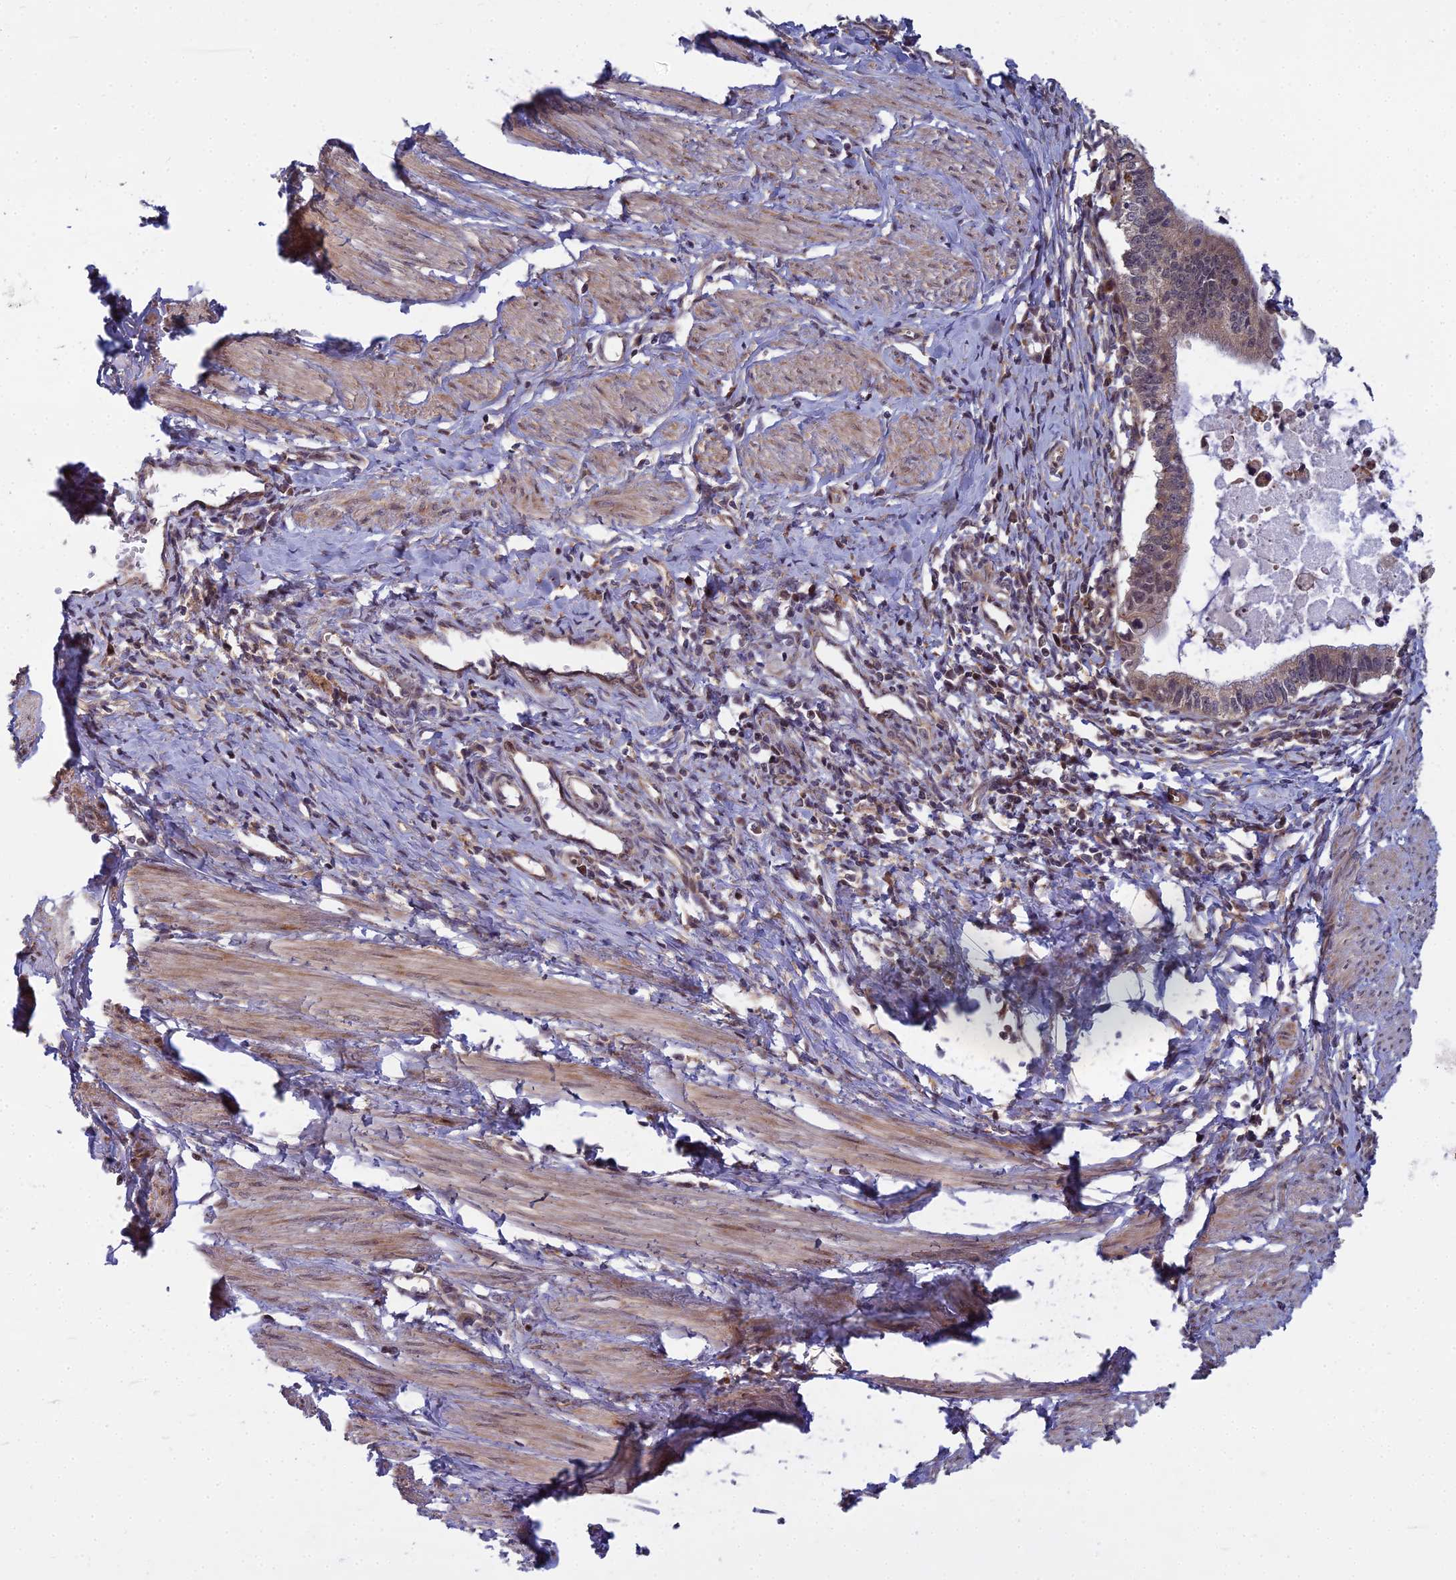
{"staining": {"intensity": "moderate", "quantity": ">75%", "location": "cytoplasmic/membranous,nuclear"}, "tissue": "cervical cancer", "cell_type": "Tumor cells", "image_type": "cancer", "snomed": [{"axis": "morphology", "description": "Adenocarcinoma, NOS"}, {"axis": "topography", "description": "Cervix"}], "caption": "IHC of cervical adenocarcinoma shows medium levels of moderate cytoplasmic/membranous and nuclear staining in about >75% of tumor cells.", "gene": "COMMD2", "patient": {"sex": "female", "age": 36}}